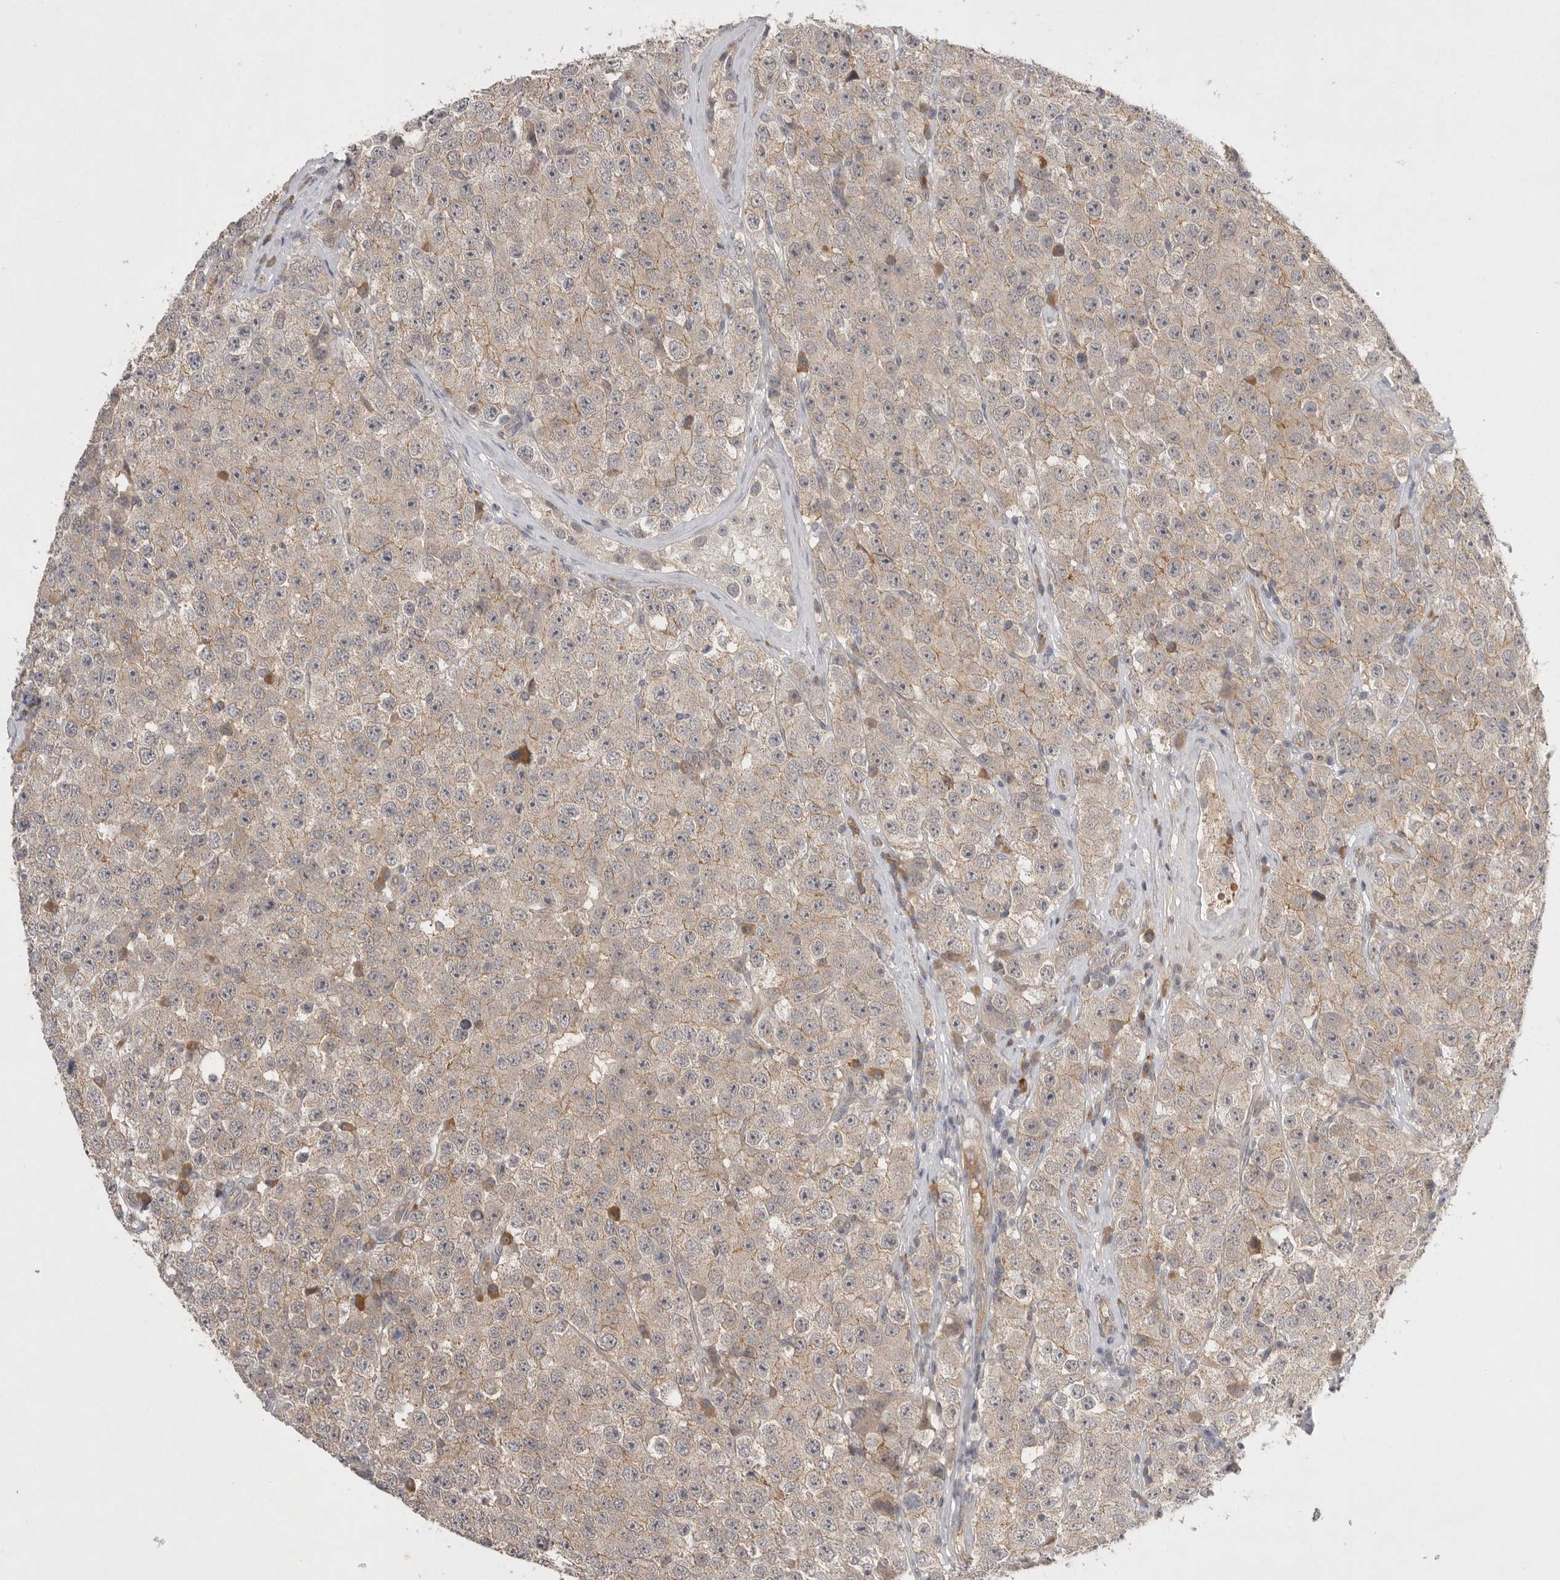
{"staining": {"intensity": "weak", "quantity": ">75%", "location": "cytoplasmic/membranous"}, "tissue": "testis cancer", "cell_type": "Tumor cells", "image_type": "cancer", "snomed": [{"axis": "morphology", "description": "Seminoma, NOS"}, {"axis": "morphology", "description": "Carcinoma, Embryonal, NOS"}, {"axis": "topography", "description": "Testis"}], "caption": "Tumor cells show low levels of weak cytoplasmic/membranous expression in about >75% of cells in testis cancer.", "gene": "NRCAM", "patient": {"sex": "male", "age": 28}}